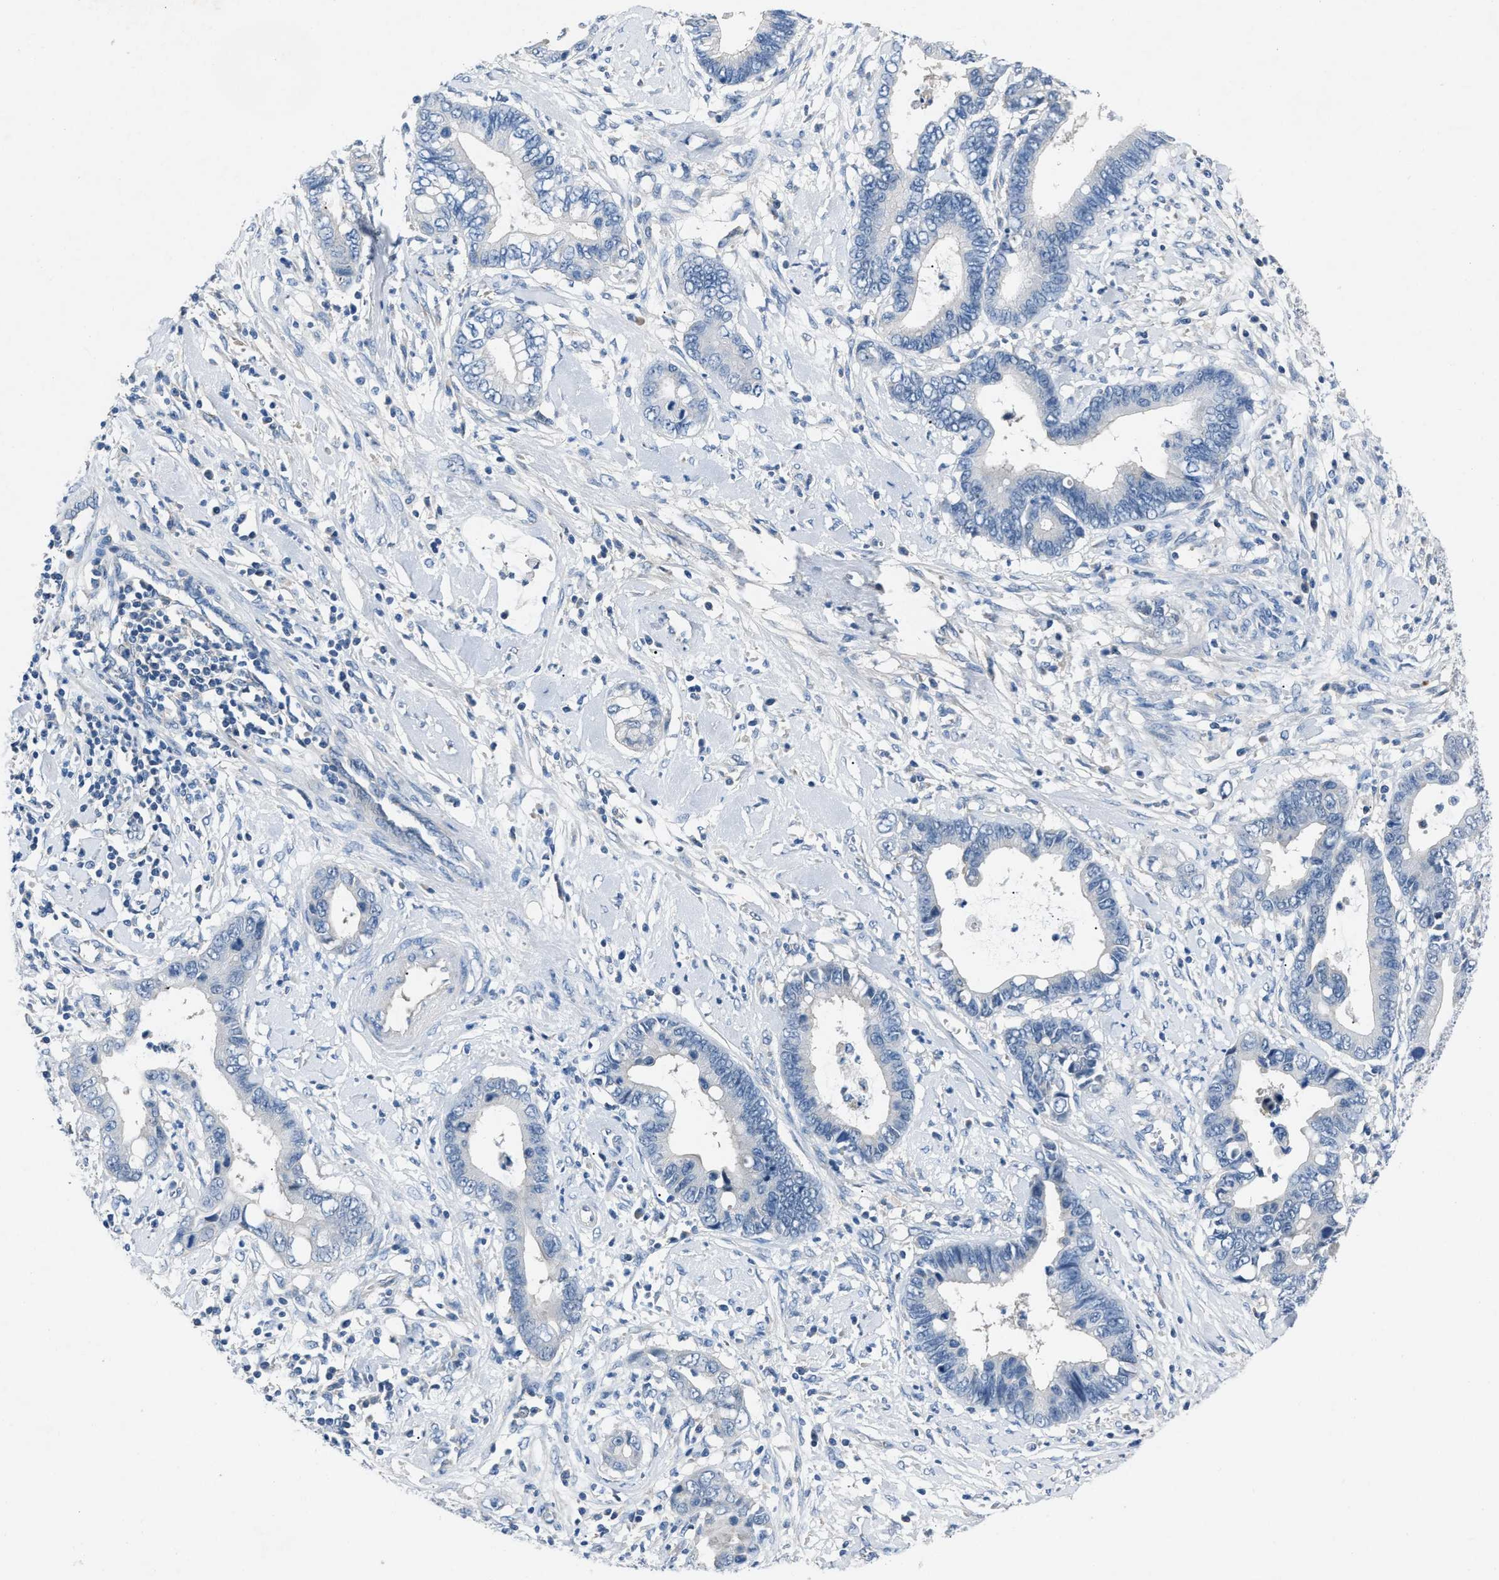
{"staining": {"intensity": "negative", "quantity": "none", "location": "none"}, "tissue": "cervical cancer", "cell_type": "Tumor cells", "image_type": "cancer", "snomed": [{"axis": "morphology", "description": "Adenocarcinoma, NOS"}, {"axis": "topography", "description": "Cervix"}], "caption": "DAB (3,3'-diaminobenzidine) immunohistochemical staining of adenocarcinoma (cervical) shows no significant positivity in tumor cells.", "gene": "DNAAF5", "patient": {"sex": "female", "age": 44}}